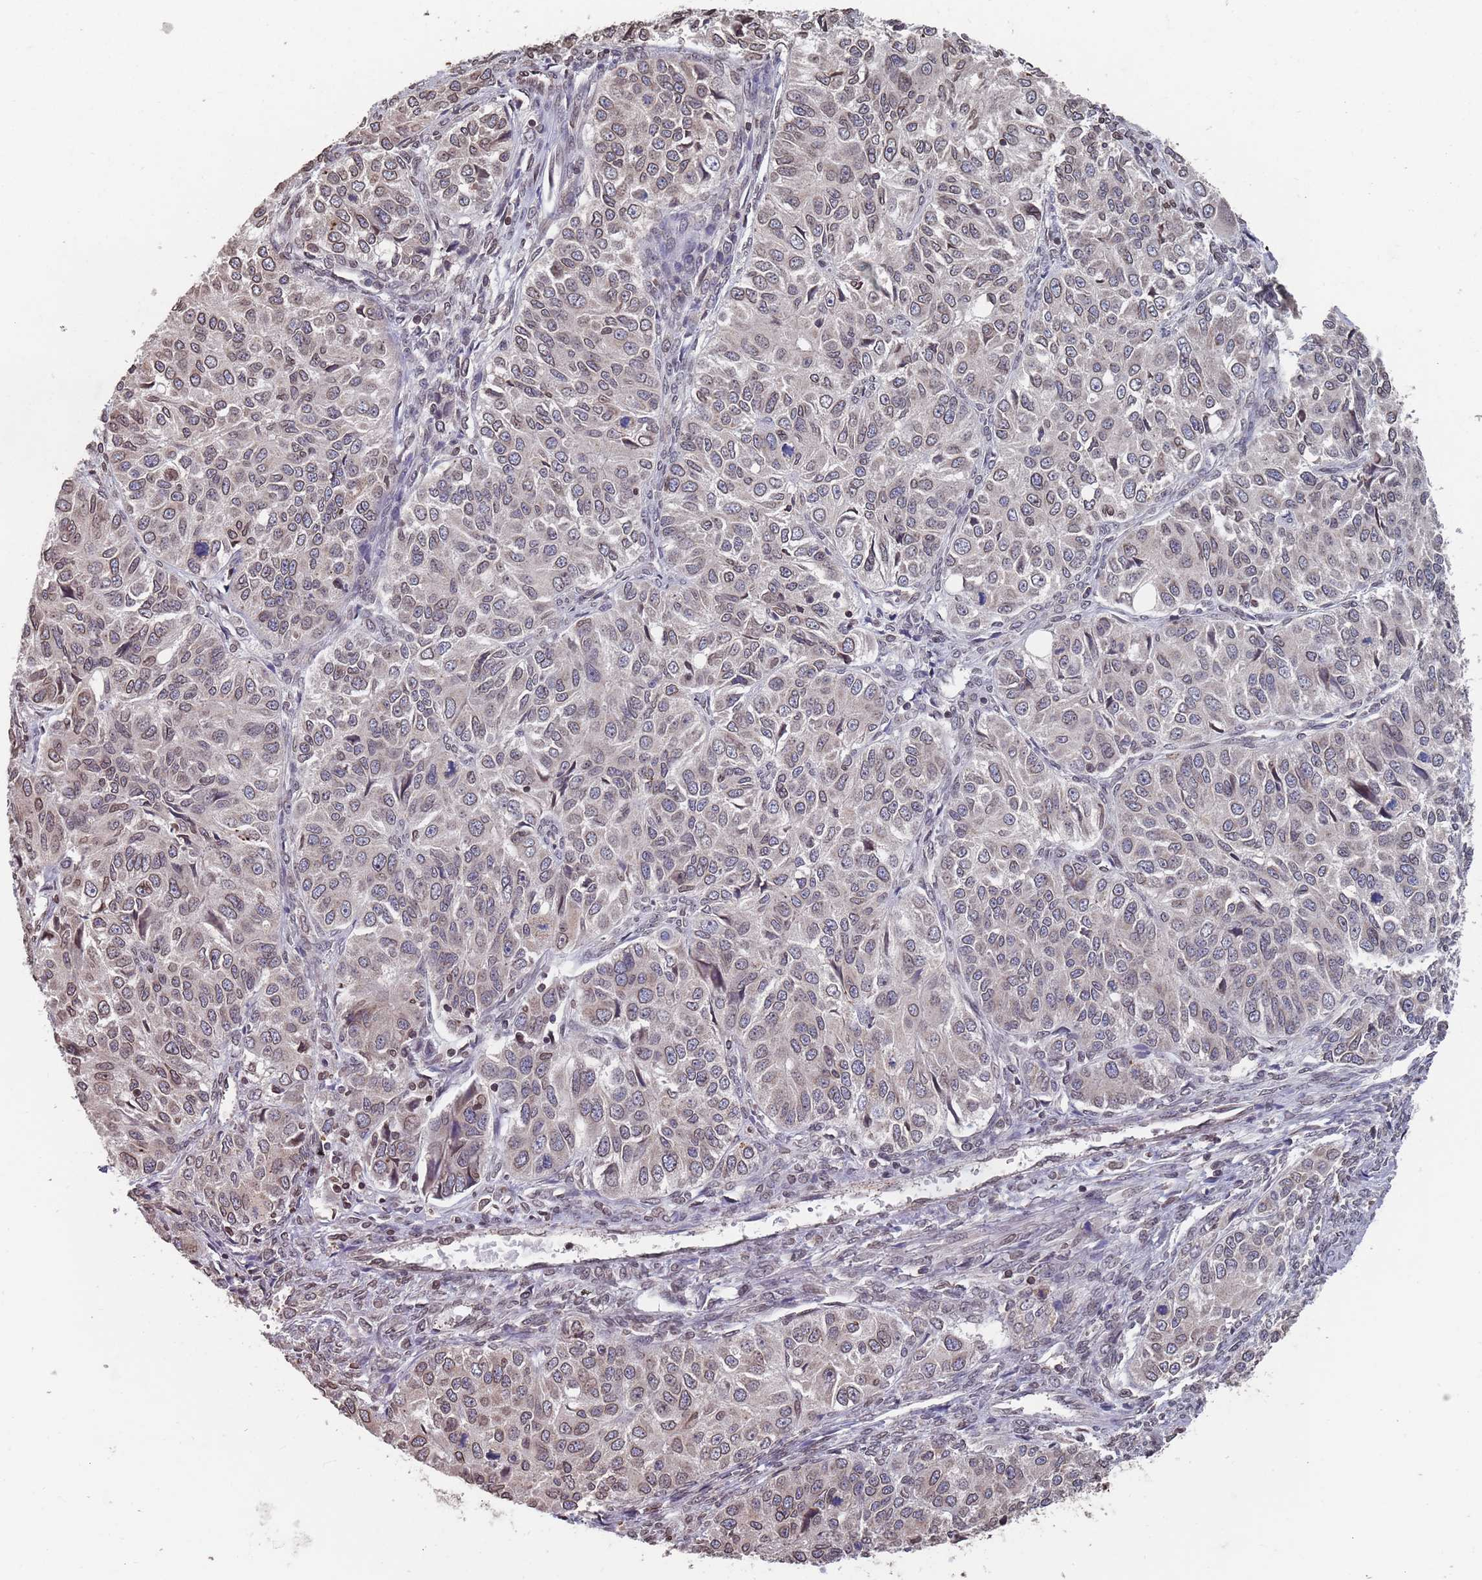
{"staining": {"intensity": "weak", "quantity": "25%-75%", "location": "cytoplasmic/membranous,nuclear"}, "tissue": "ovarian cancer", "cell_type": "Tumor cells", "image_type": "cancer", "snomed": [{"axis": "morphology", "description": "Carcinoma, endometroid"}, {"axis": "topography", "description": "Ovary"}], "caption": "Ovarian endometroid carcinoma stained with a protein marker shows weak staining in tumor cells.", "gene": "SDHAF3", "patient": {"sex": "female", "age": 51}}